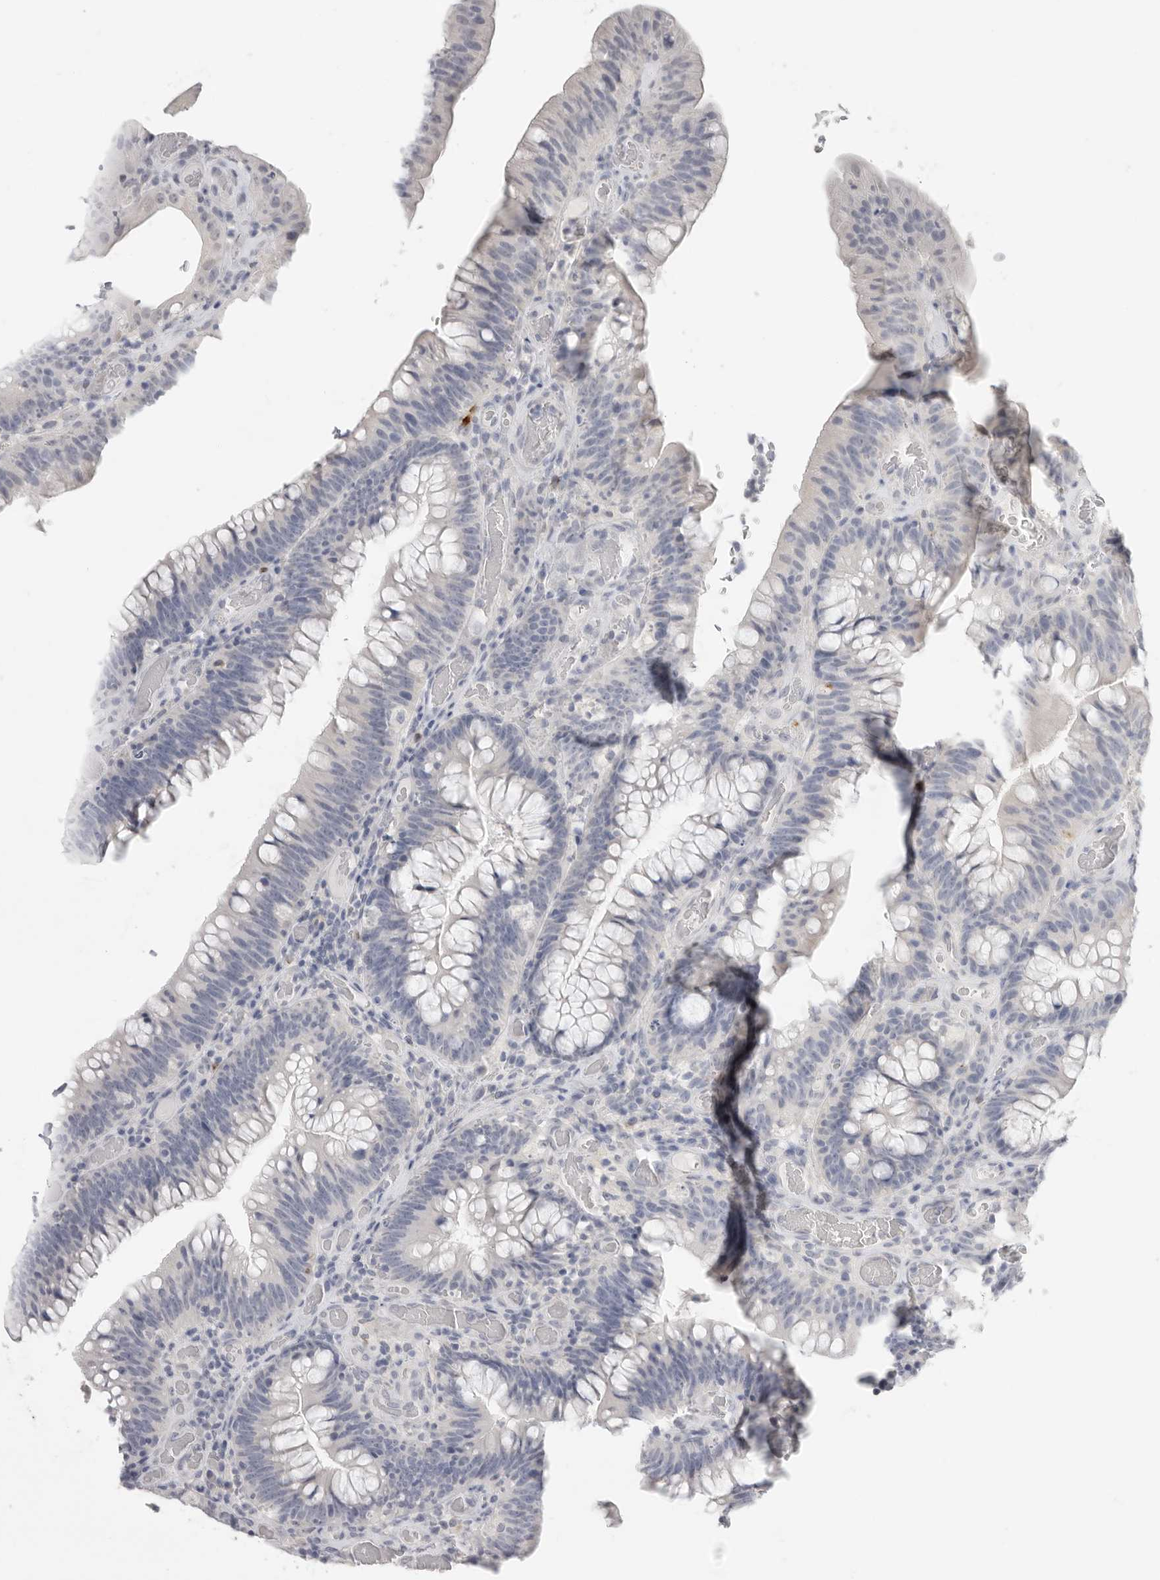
{"staining": {"intensity": "negative", "quantity": "none", "location": "none"}, "tissue": "colorectal cancer", "cell_type": "Tumor cells", "image_type": "cancer", "snomed": [{"axis": "morphology", "description": "Normal tissue, NOS"}, {"axis": "topography", "description": "Colon"}], "caption": "A photomicrograph of human colorectal cancer is negative for staining in tumor cells.", "gene": "XIRP1", "patient": {"sex": "female", "age": 82}}